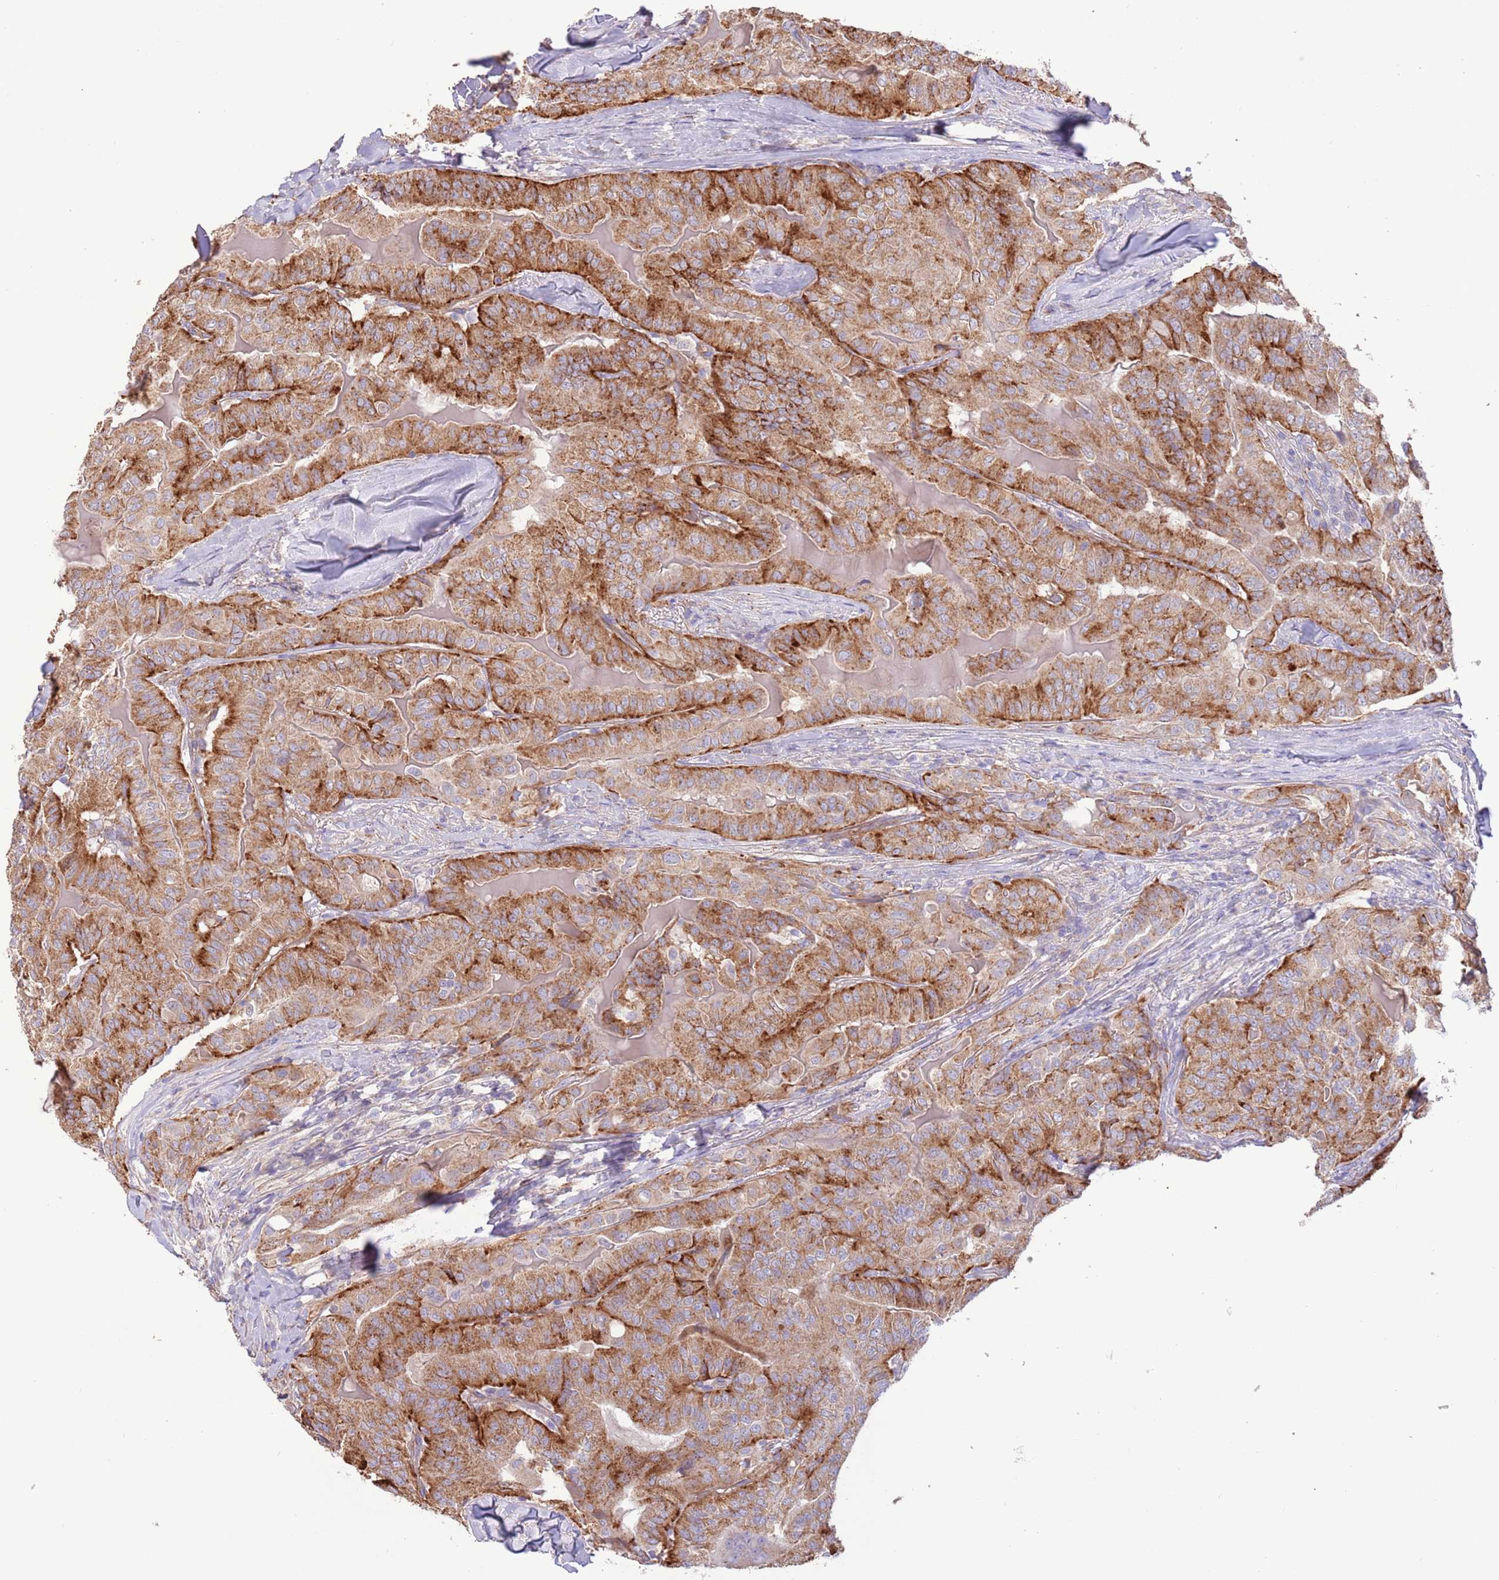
{"staining": {"intensity": "moderate", "quantity": ">75%", "location": "cytoplasmic/membranous"}, "tissue": "thyroid cancer", "cell_type": "Tumor cells", "image_type": "cancer", "snomed": [{"axis": "morphology", "description": "Papillary adenocarcinoma, NOS"}, {"axis": "topography", "description": "Thyroid gland"}], "caption": "DAB (3,3'-diaminobenzidine) immunohistochemical staining of thyroid cancer exhibits moderate cytoplasmic/membranous protein expression in approximately >75% of tumor cells. (DAB = brown stain, brightfield microscopy at high magnification).", "gene": "DOCK6", "patient": {"sex": "female", "age": 68}}